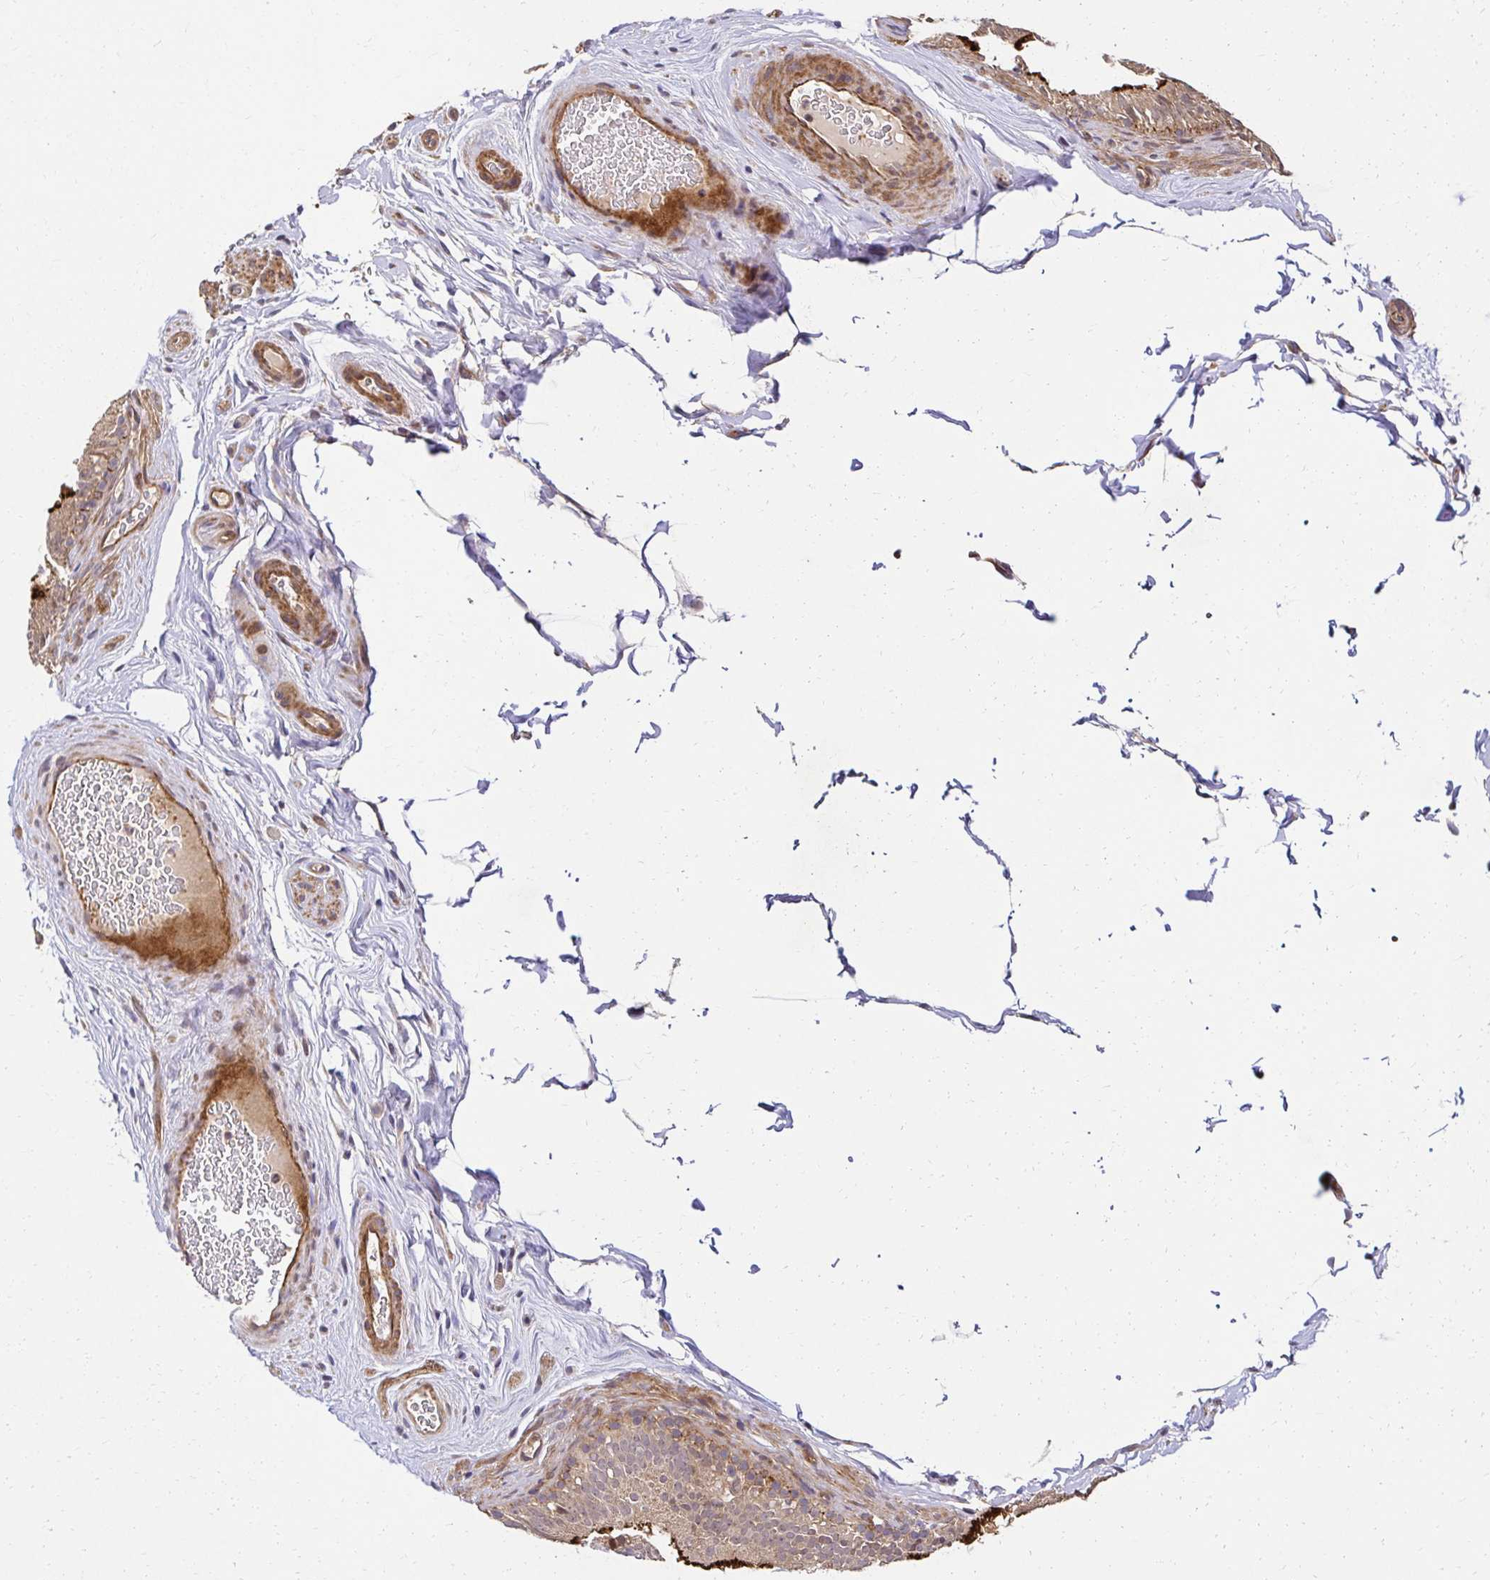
{"staining": {"intensity": "strong", "quantity": "25%-75%", "location": "cytoplasmic/membranous"}, "tissue": "epididymis", "cell_type": "Glandular cells", "image_type": "normal", "snomed": [{"axis": "morphology", "description": "Normal tissue, NOS"}, {"axis": "topography", "description": "Epididymis"}], "caption": "Epididymis stained for a protein exhibits strong cytoplasmic/membranous positivity in glandular cells. (DAB IHC with brightfield microscopy, high magnification).", "gene": "PSMA4", "patient": {"sex": "male", "age": 44}}